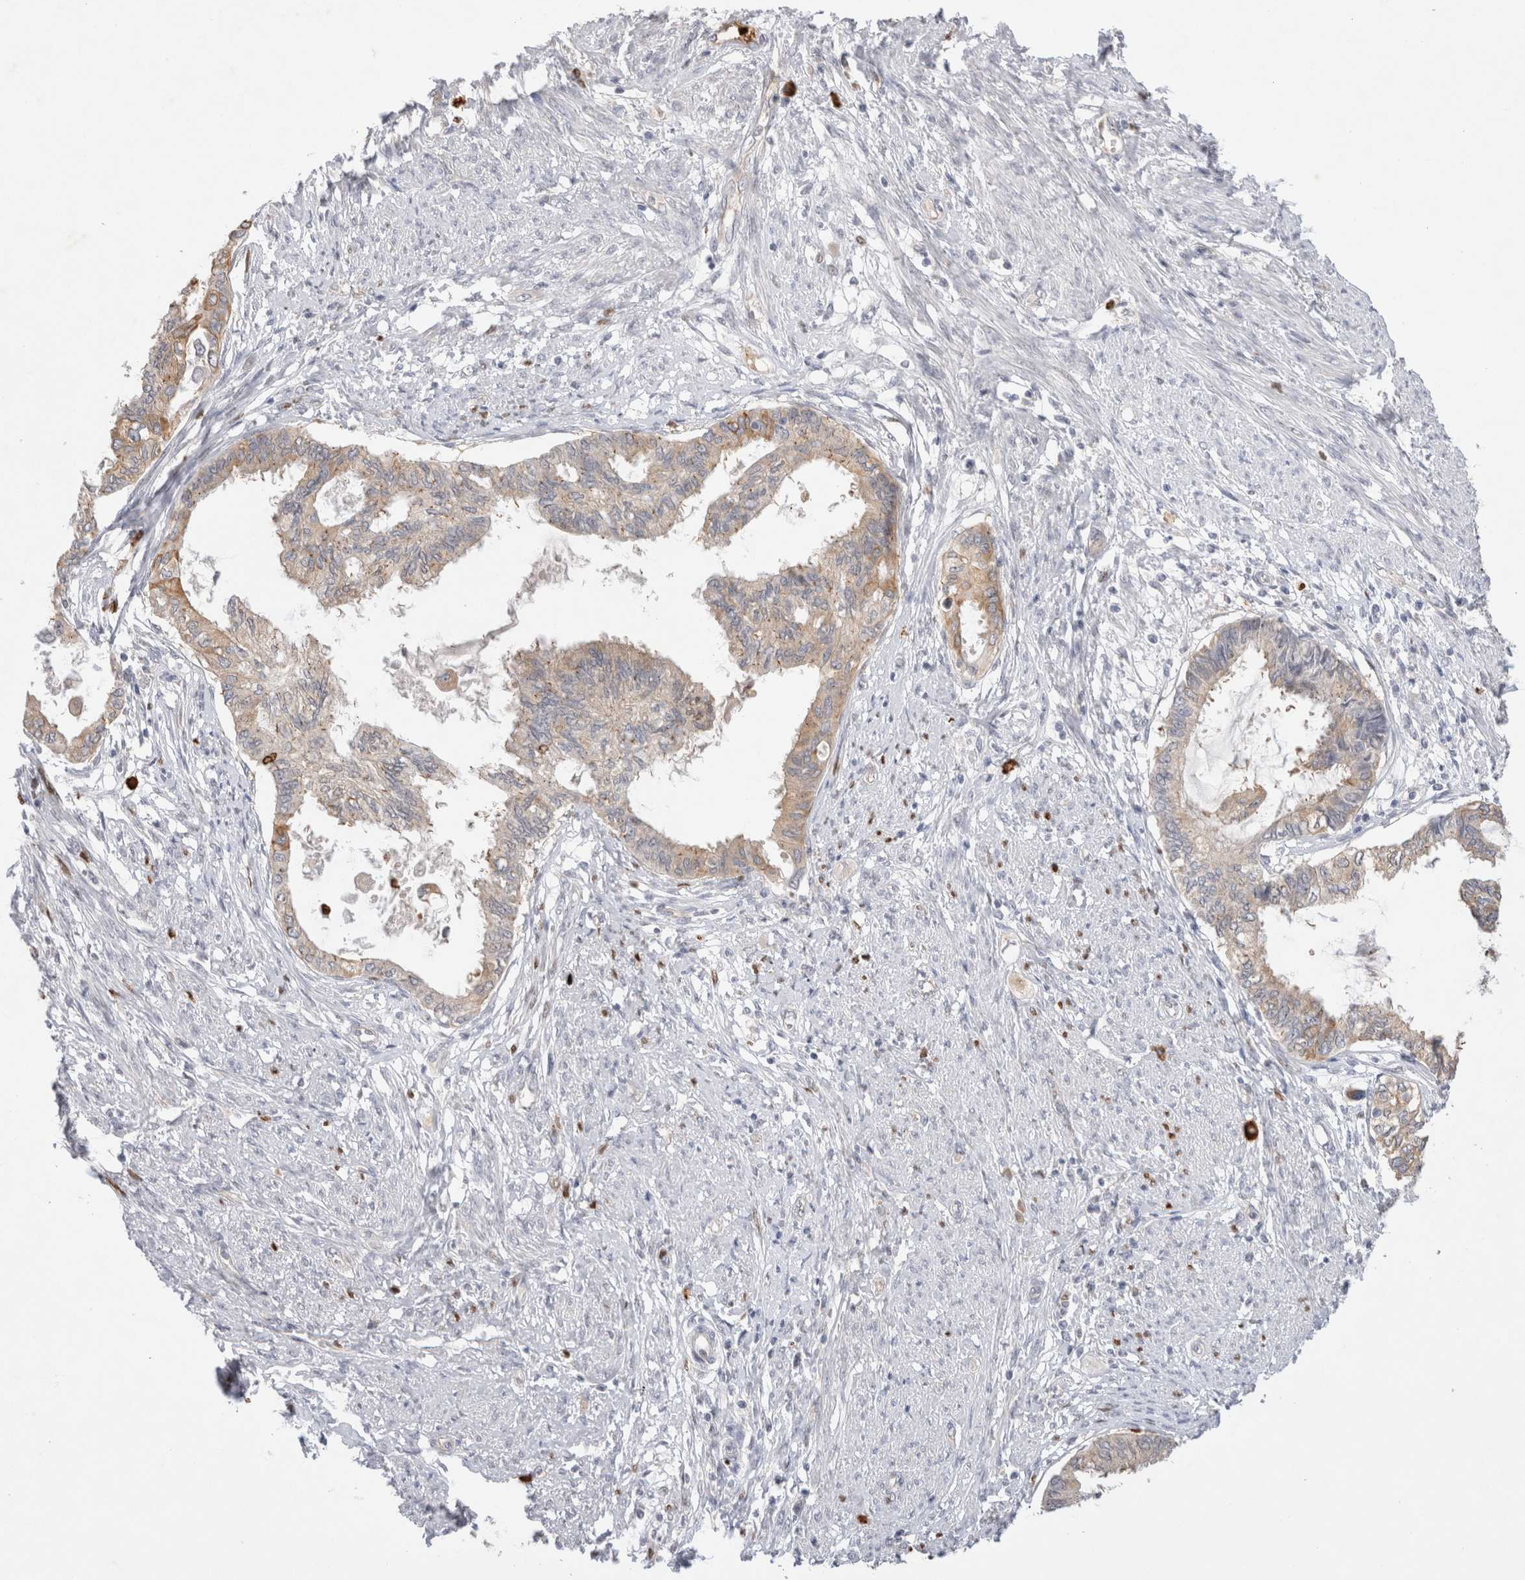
{"staining": {"intensity": "weak", "quantity": ">75%", "location": "cytoplasmic/membranous"}, "tissue": "cervical cancer", "cell_type": "Tumor cells", "image_type": "cancer", "snomed": [{"axis": "morphology", "description": "Normal tissue, NOS"}, {"axis": "morphology", "description": "Adenocarcinoma, NOS"}, {"axis": "topography", "description": "Cervix"}, {"axis": "topography", "description": "Endometrium"}], "caption": "This image reveals IHC staining of cervical adenocarcinoma, with low weak cytoplasmic/membranous staining in about >75% of tumor cells.", "gene": "GAS1", "patient": {"sex": "female", "age": 86}}